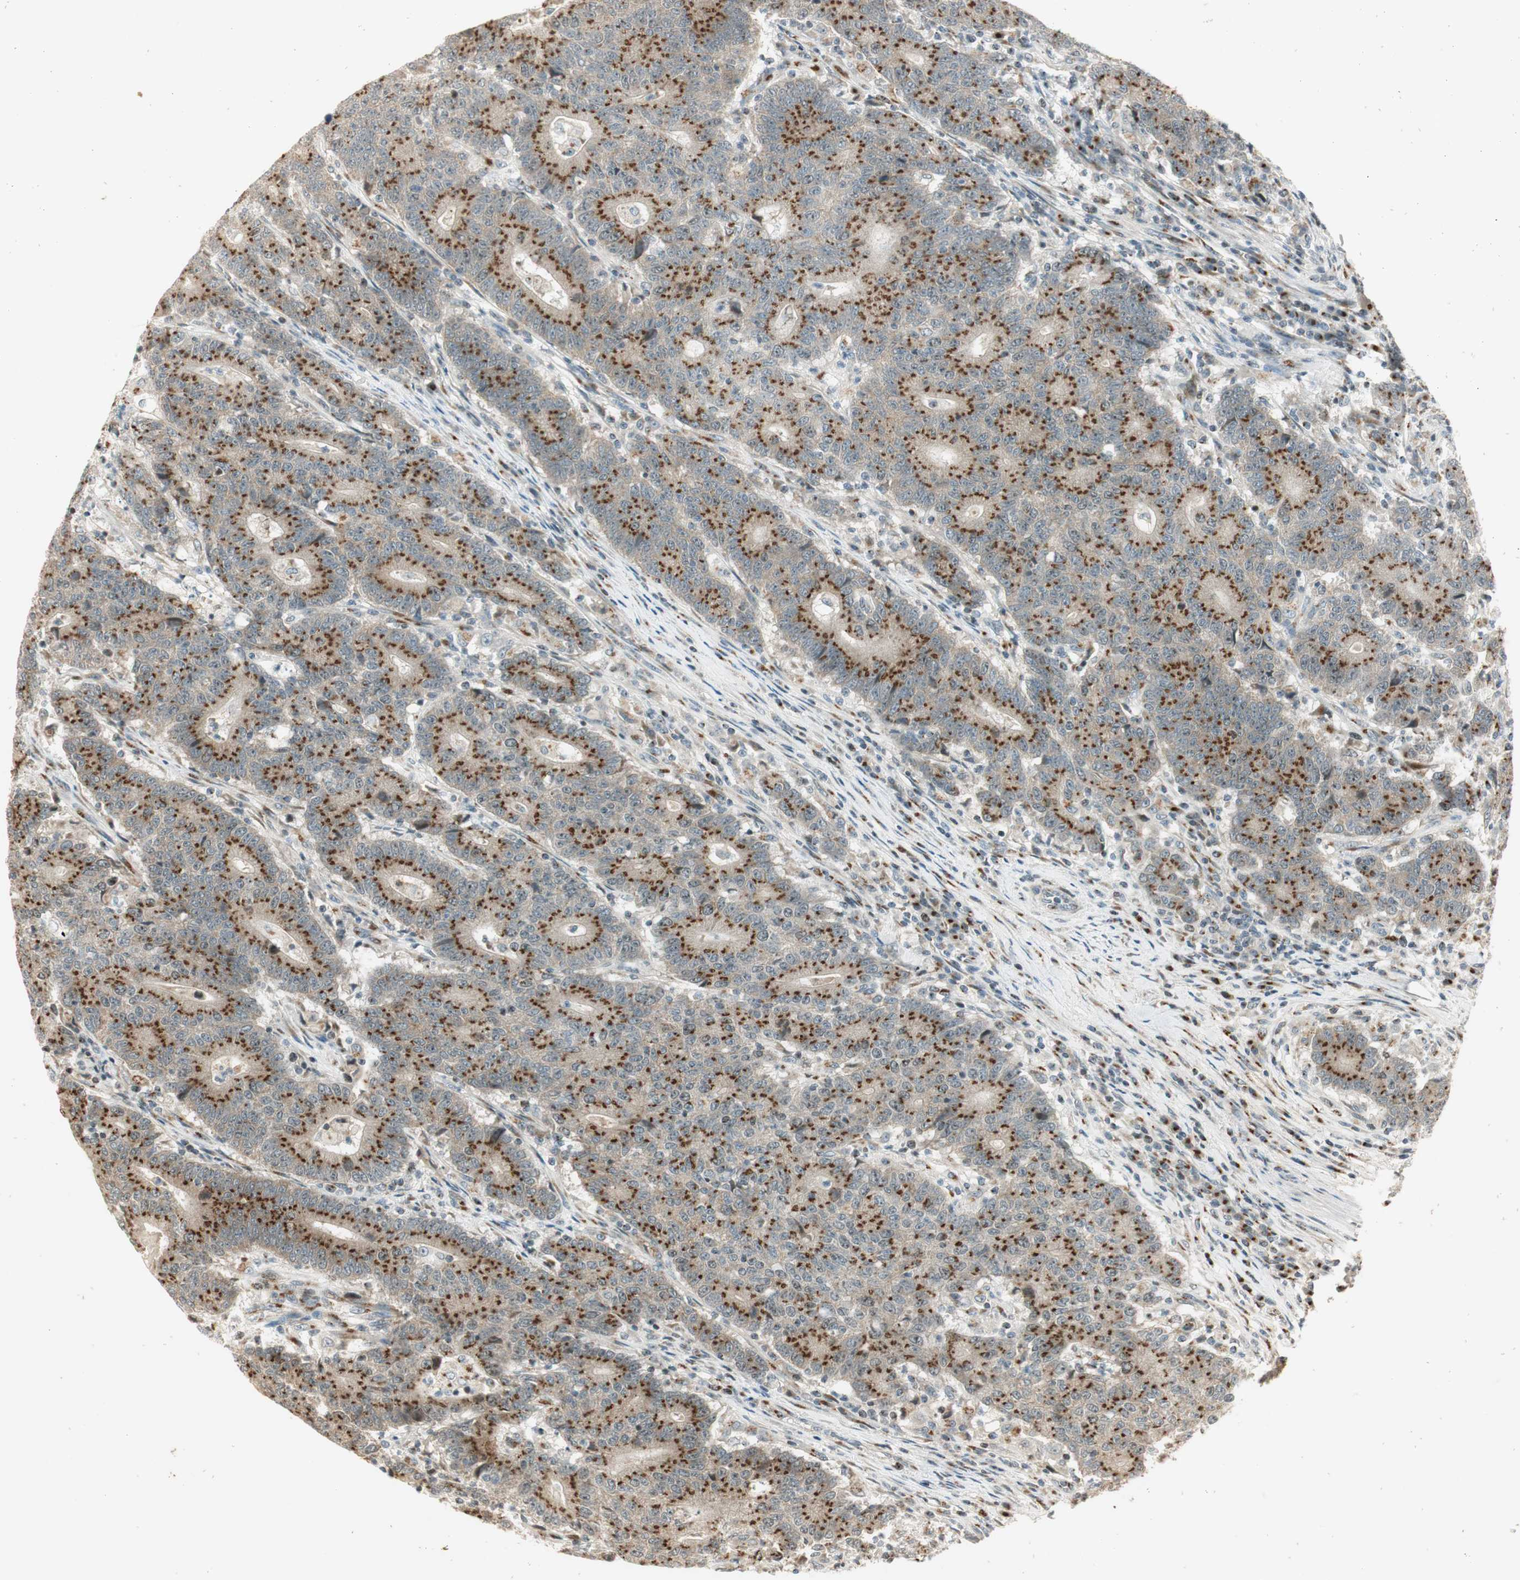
{"staining": {"intensity": "moderate", "quantity": ">75%", "location": "cytoplasmic/membranous"}, "tissue": "colorectal cancer", "cell_type": "Tumor cells", "image_type": "cancer", "snomed": [{"axis": "morphology", "description": "Normal tissue, NOS"}, {"axis": "morphology", "description": "Adenocarcinoma, NOS"}, {"axis": "topography", "description": "Colon"}], "caption": "Immunohistochemical staining of human adenocarcinoma (colorectal) displays medium levels of moderate cytoplasmic/membranous protein positivity in approximately >75% of tumor cells.", "gene": "NEO1", "patient": {"sex": "female", "age": 75}}